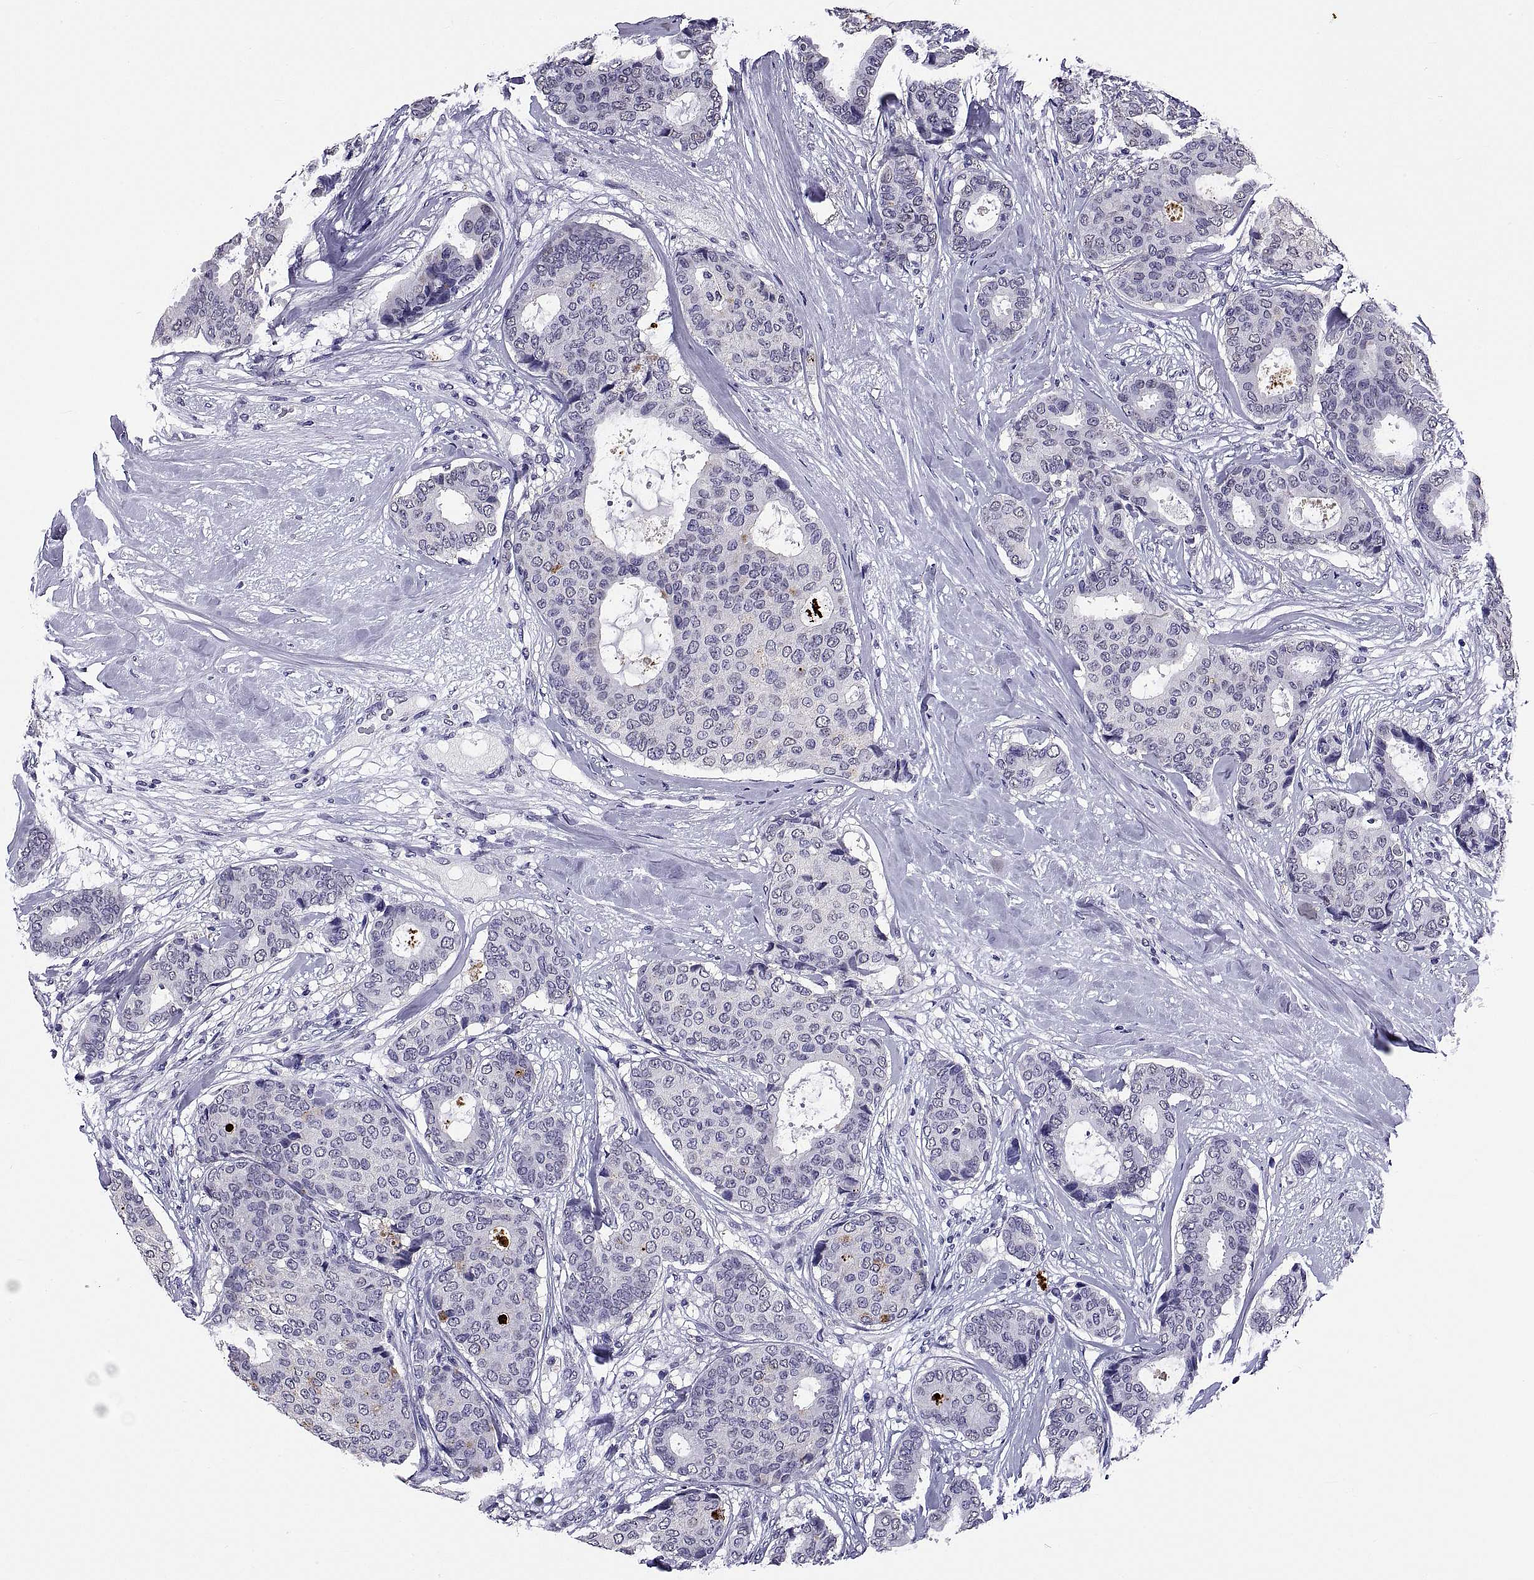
{"staining": {"intensity": "negative", "quantity": "none", "location": "none"}, "tissue": "breast cancer", "cell_type": "Tumor cells", "image_type": "cancer", "snomed": [{"axis": "morphology", "description": "Duct carcinoma"}, {"axis": "topography", "description": "Breast"}], "caption": "DAB immunohistochemical staining of breast invasive ductal carcinoma reveals no significant positivity in tumor cells.", "gene": "TGFBR3L", "patient": {"sex": "female", "age": 75}}